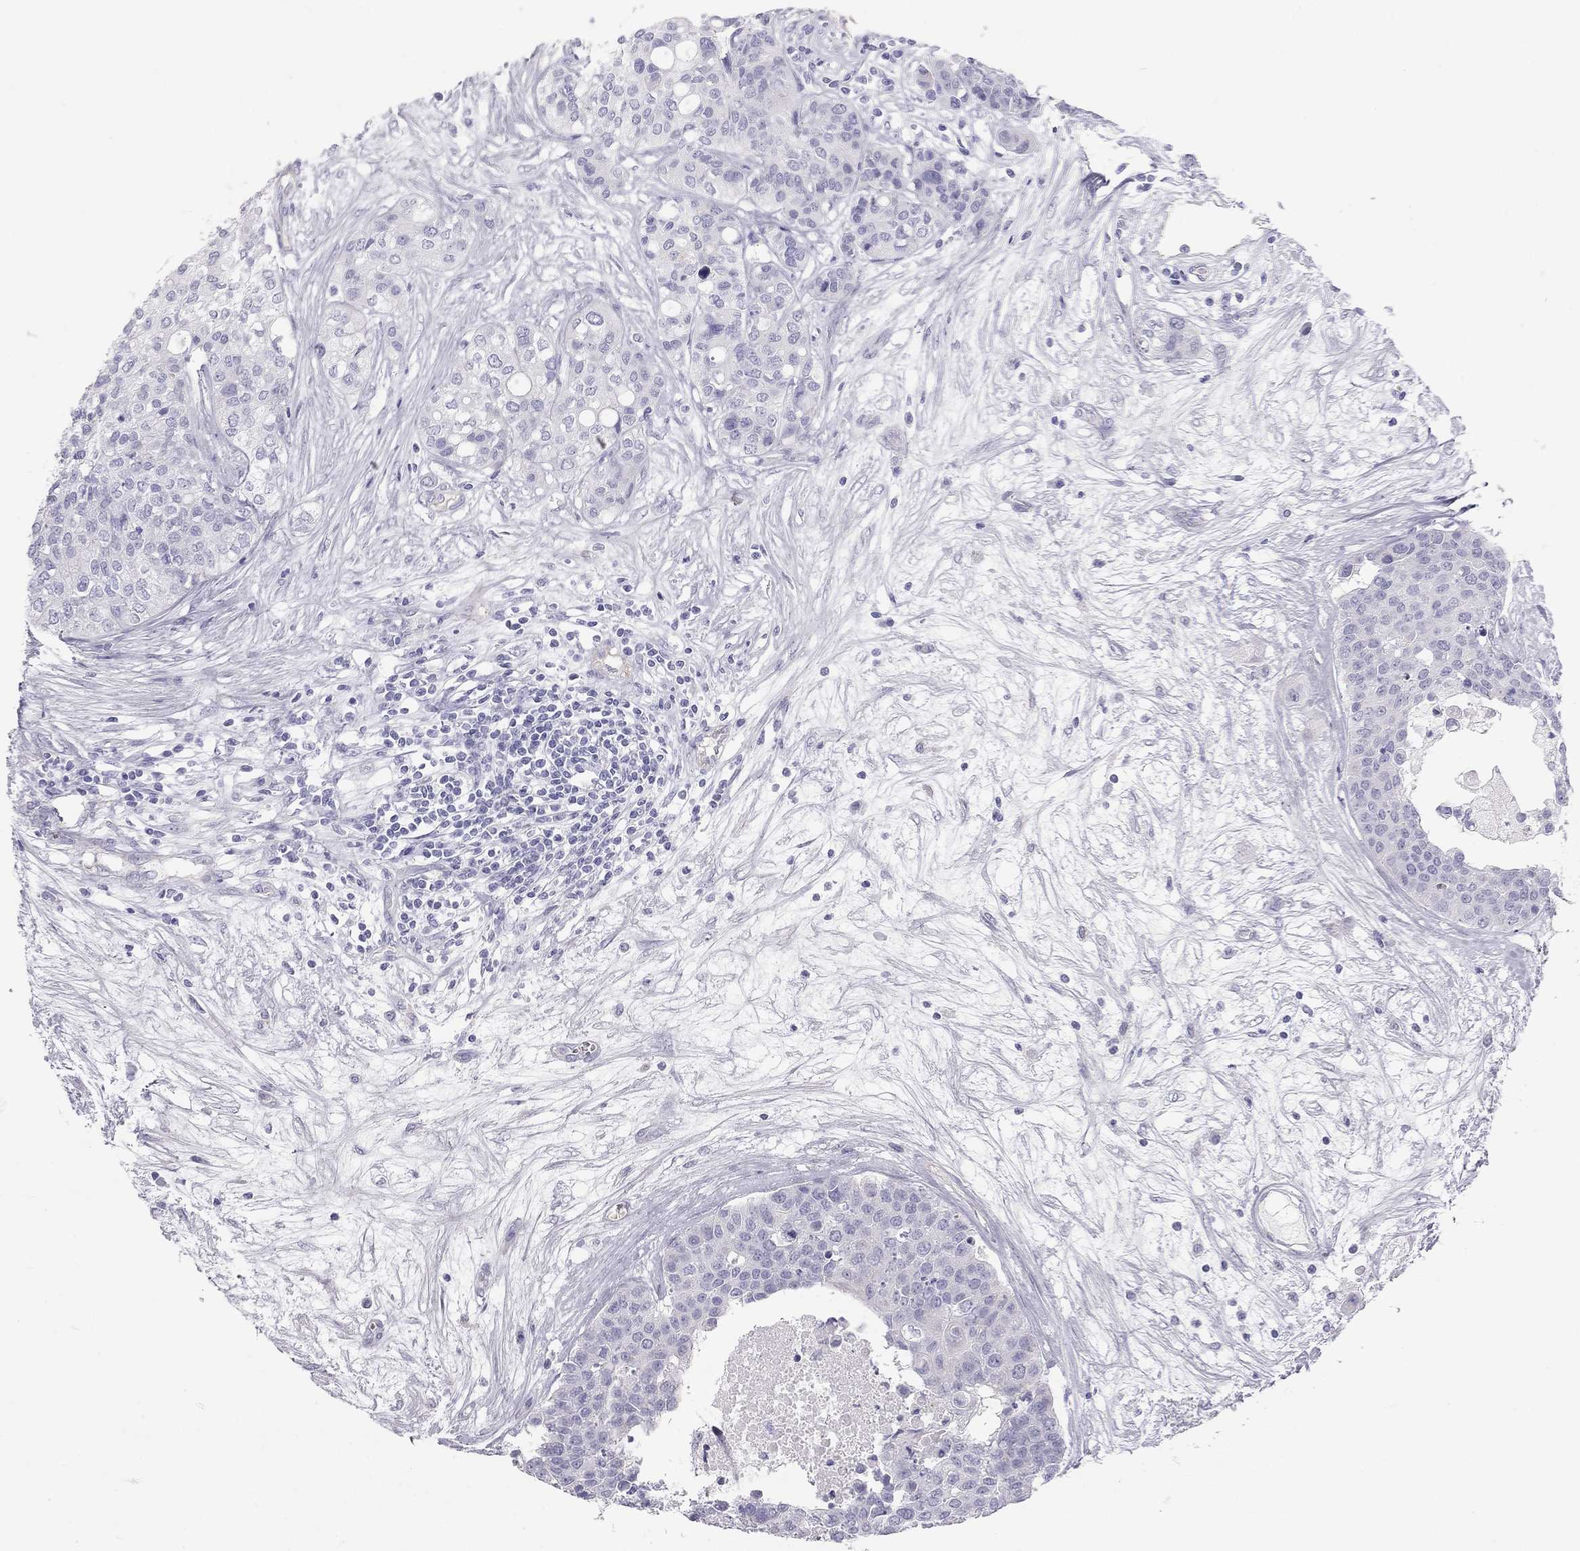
{"staining": {"intensity": "negative", "quantity": "none", "location": "none"}, "tissue": "carcinoid", "cell_type": "Tumor cells", "image_type": "cancer", "snomed": [{"axis": "morphology", "description": "Carcinoid, malignant, NOS"}, {"axis": "topography", "description": "Colon"}], "caption": "Immunohistochemistry (IHC) histopathology image of human carcinoid stained for a protein (brown), which reveals no positivity in tumor cells. Nuclei are stained in blue.", "gene": "TDRD6", "patient": {"sex": "male", "age": 81}}